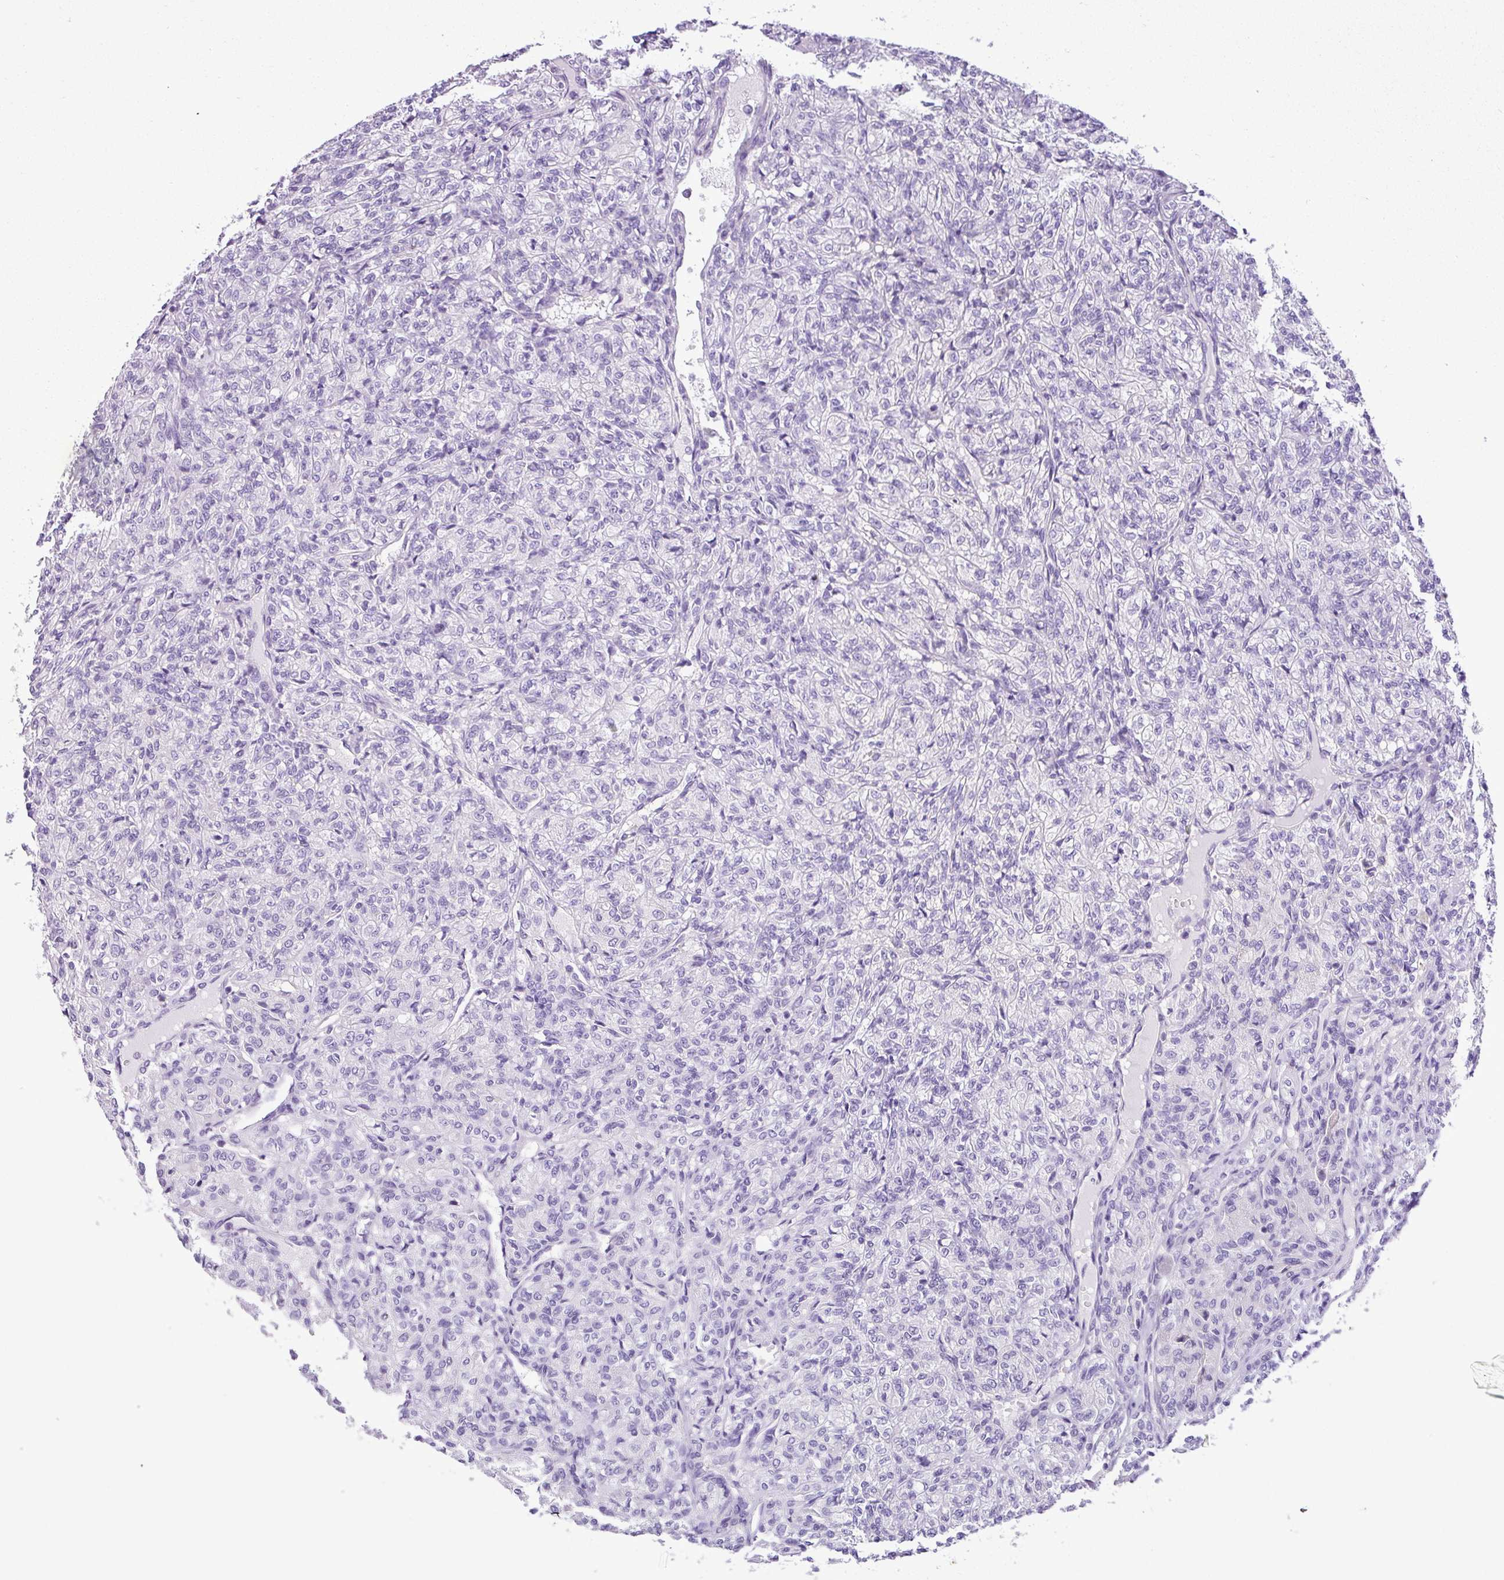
{"staining": {"intensity": "negative", "quantity": "none", "location": "none"}, "tissue": "renal cancer", "cell_type": "Tumor cells", "image_type": "cancer", "snomed": [{"axis": "morphology", "description": "Adenocarcinoma, NOS"}, {"axis": "topography", "description": "Kidney"}], "caption": "DAB (3,3'-diaminobenzidine) immunohistochemical staining of human renal cancer reveals no significant positivity in tumor cells.", "gene": "ZNF334", "patient": {"sex": "male", "age": 77}}